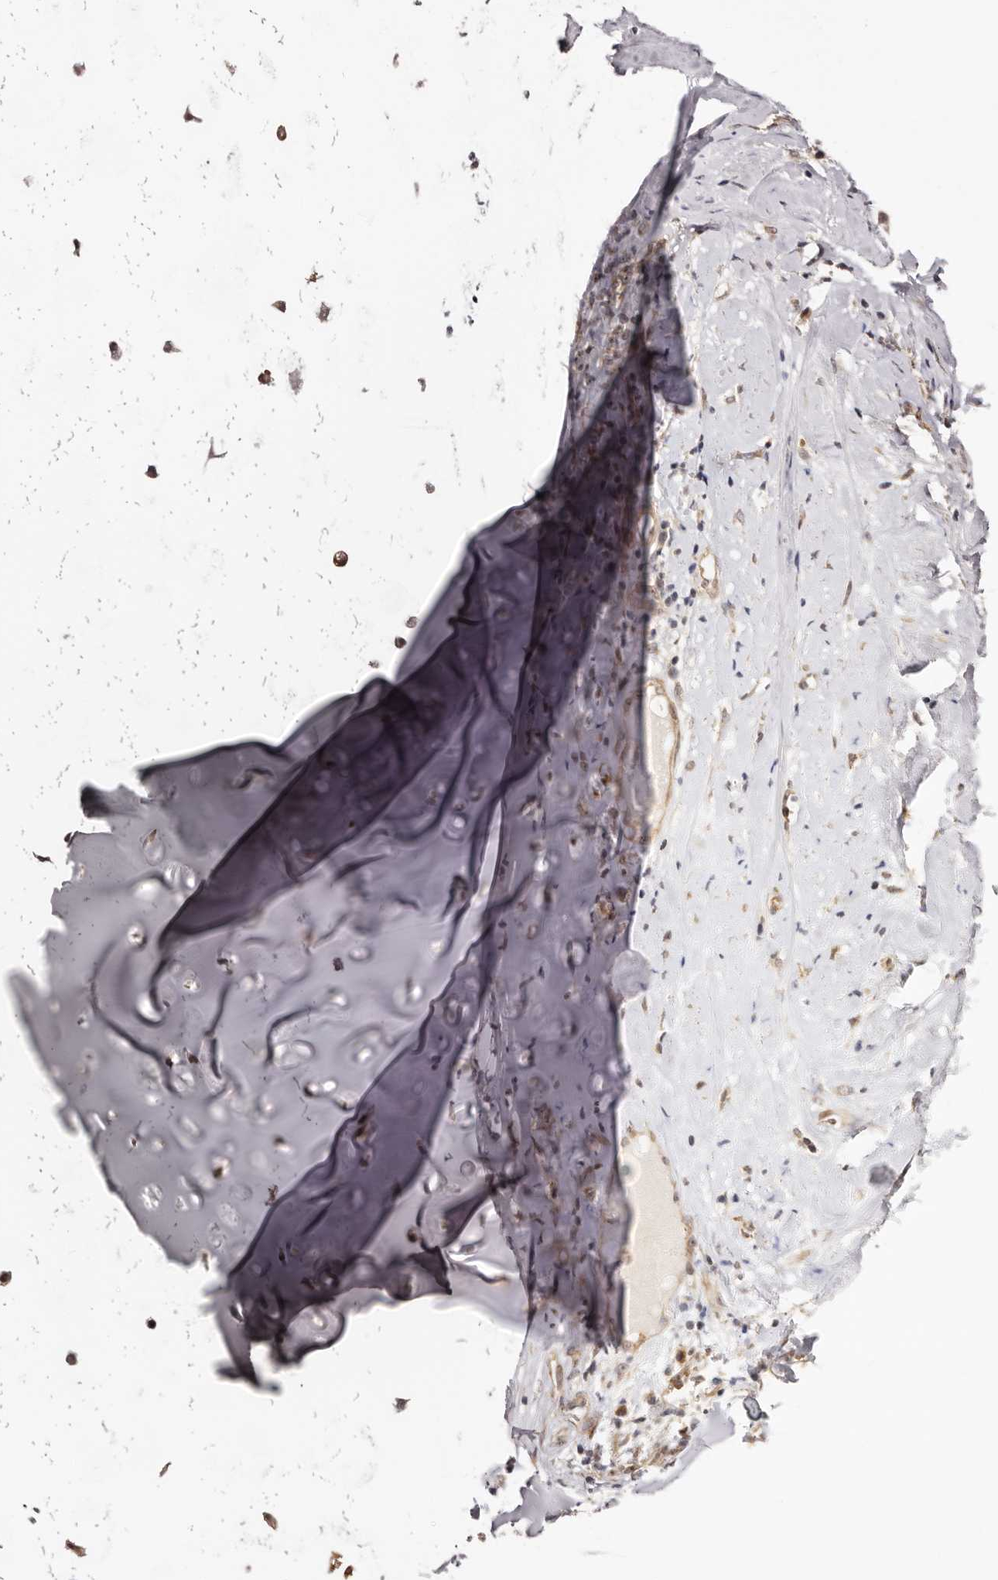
{"staining": {"intensity": "moderate", "quantity": "25%-75%", "location": "cytoplasmic/membranous,nuclear"}, "tissue": "adipose tissue", "cell_type": "Adipocytes", "image_type": "normal", "snomed": [{"axis": "morphology", "description": "Normal tissue, NOS"}, {"axis": "morphology", "description": "Basal cell carcinoma"}, {"axis": "topography", "description": "Cartilage tissue"}, {"axis": "topography", "description": "Nasopharynx"}, {"axis": "topography", "description": "Oral tissue"}], "caption": "A medium amount of moderate cytoplasmic/membranous,nuclear staining is identified in approximately 25%-75% of adipocytes in unremarkable adipose tissue. (IHC, brightfield microscopy, high magnification).", "gene": "NOL12", "patient": {"sex": "female", "age": 77}}